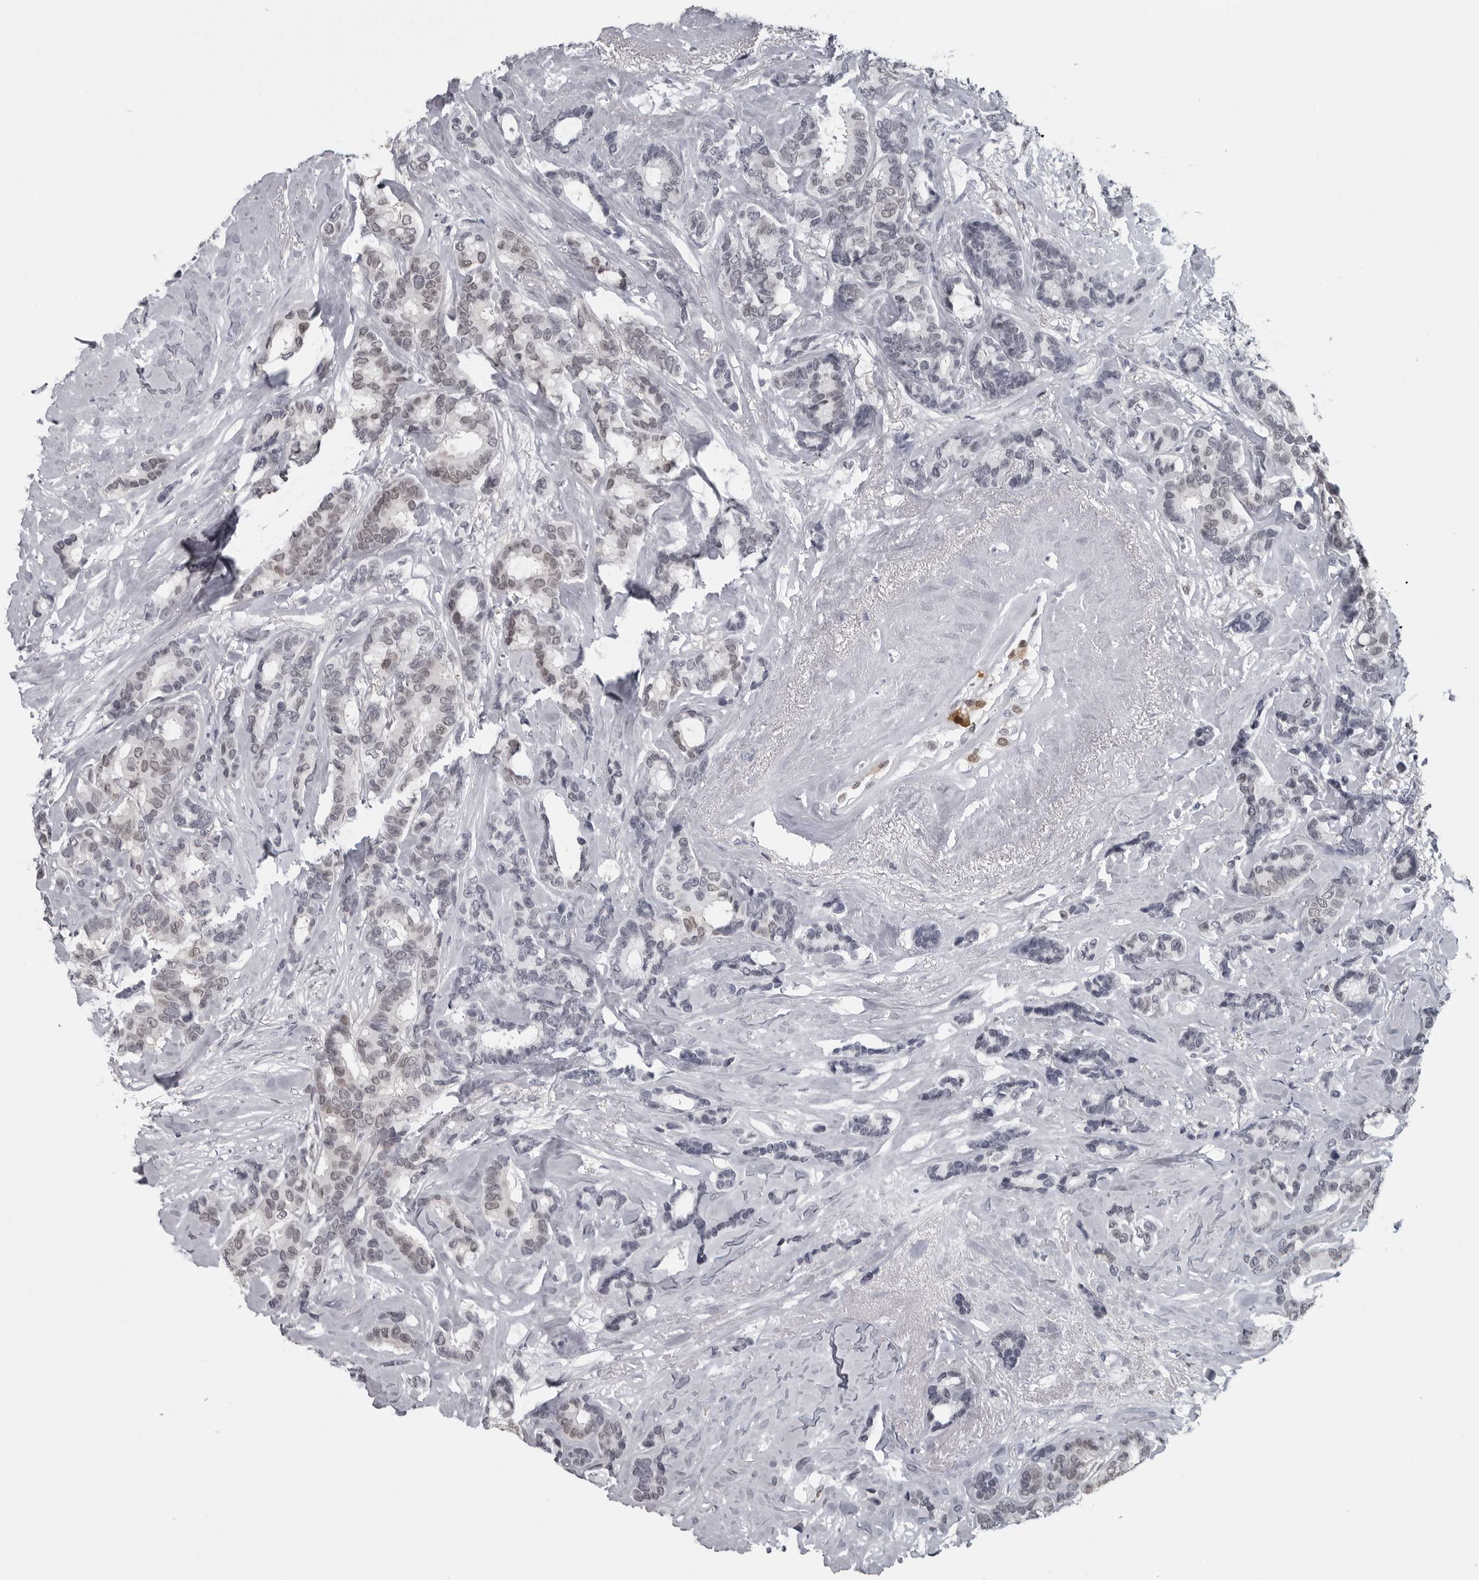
{"staining": {"intensity": "negative", "quantity": "none", "location": "none"}, "tissue": "breast cancer", "cell_type": "Tumor cells", "image_type": "cancer", "snomed": [{"axis": "morphology", "description": "Duct carcinoma"}, {"axis": "topography", "description": "Breast"}], "caption": "High magnification brightfield microscopy of intraductal carcinoma (breast) stained with DAB (brown) and counterstained with hematoxylin (blue): tumor cells show no significant positivity.", "gene": "LZIC", "patient": {"sex": "female", "age": 87}}